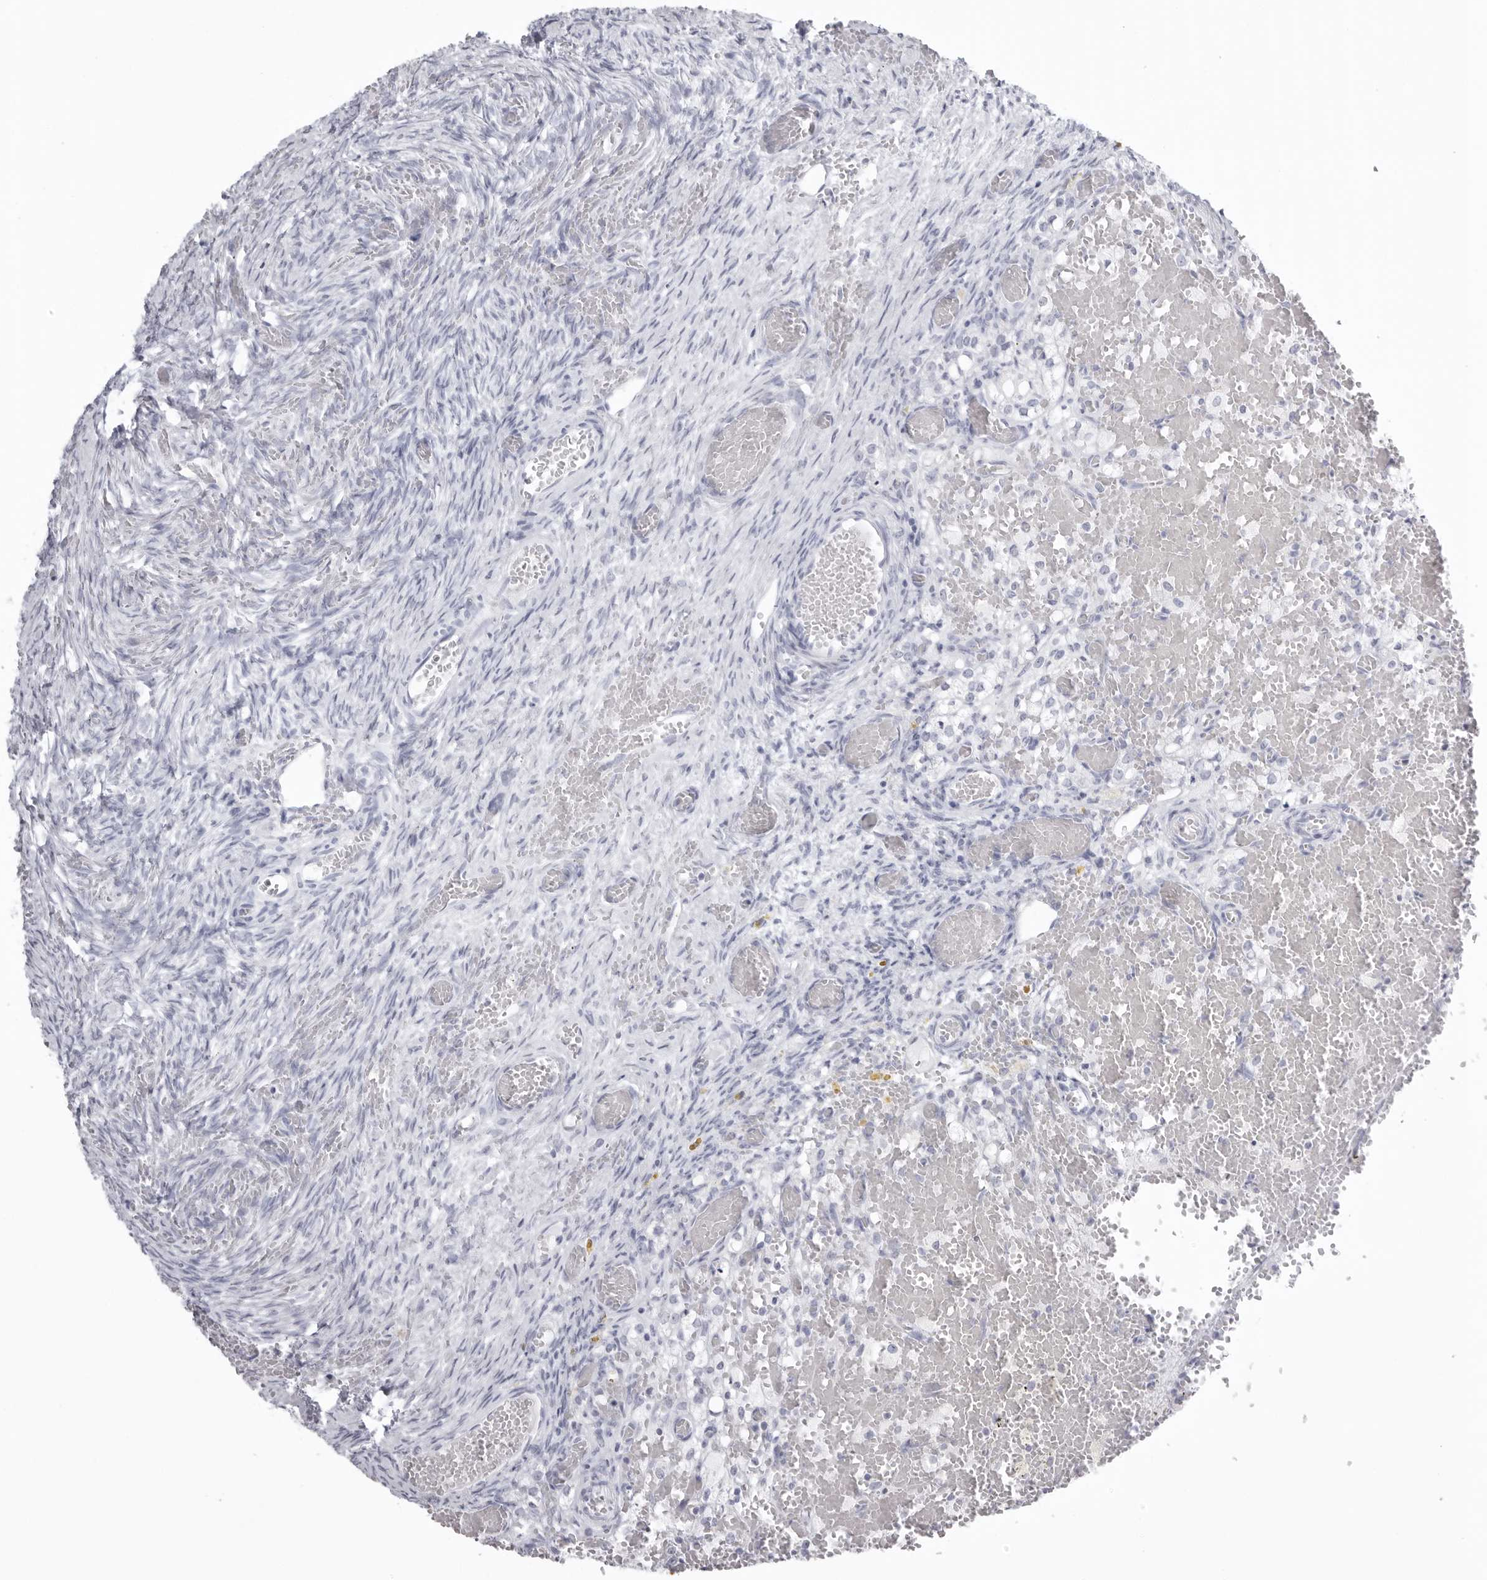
{"staining": {"intensity": "negative", "quantity": "none", "location": "none"}, "tissue": "ovary", "cell_type": "Ovarian stroma cells", "image_type": "normal", "snomed": [{"axis": "morphology", "description": "Adenocarcinoma, NOS"}, {"axis": "topography", "description": "Endometrium"}], "caption": "An immunohistochemistry photomicrograph of benign ovary is shown. There is no staining in ovarian stroma cells of ovary.", "gene": "KLK9", "patient": {"sex": "female", "age": 32}}